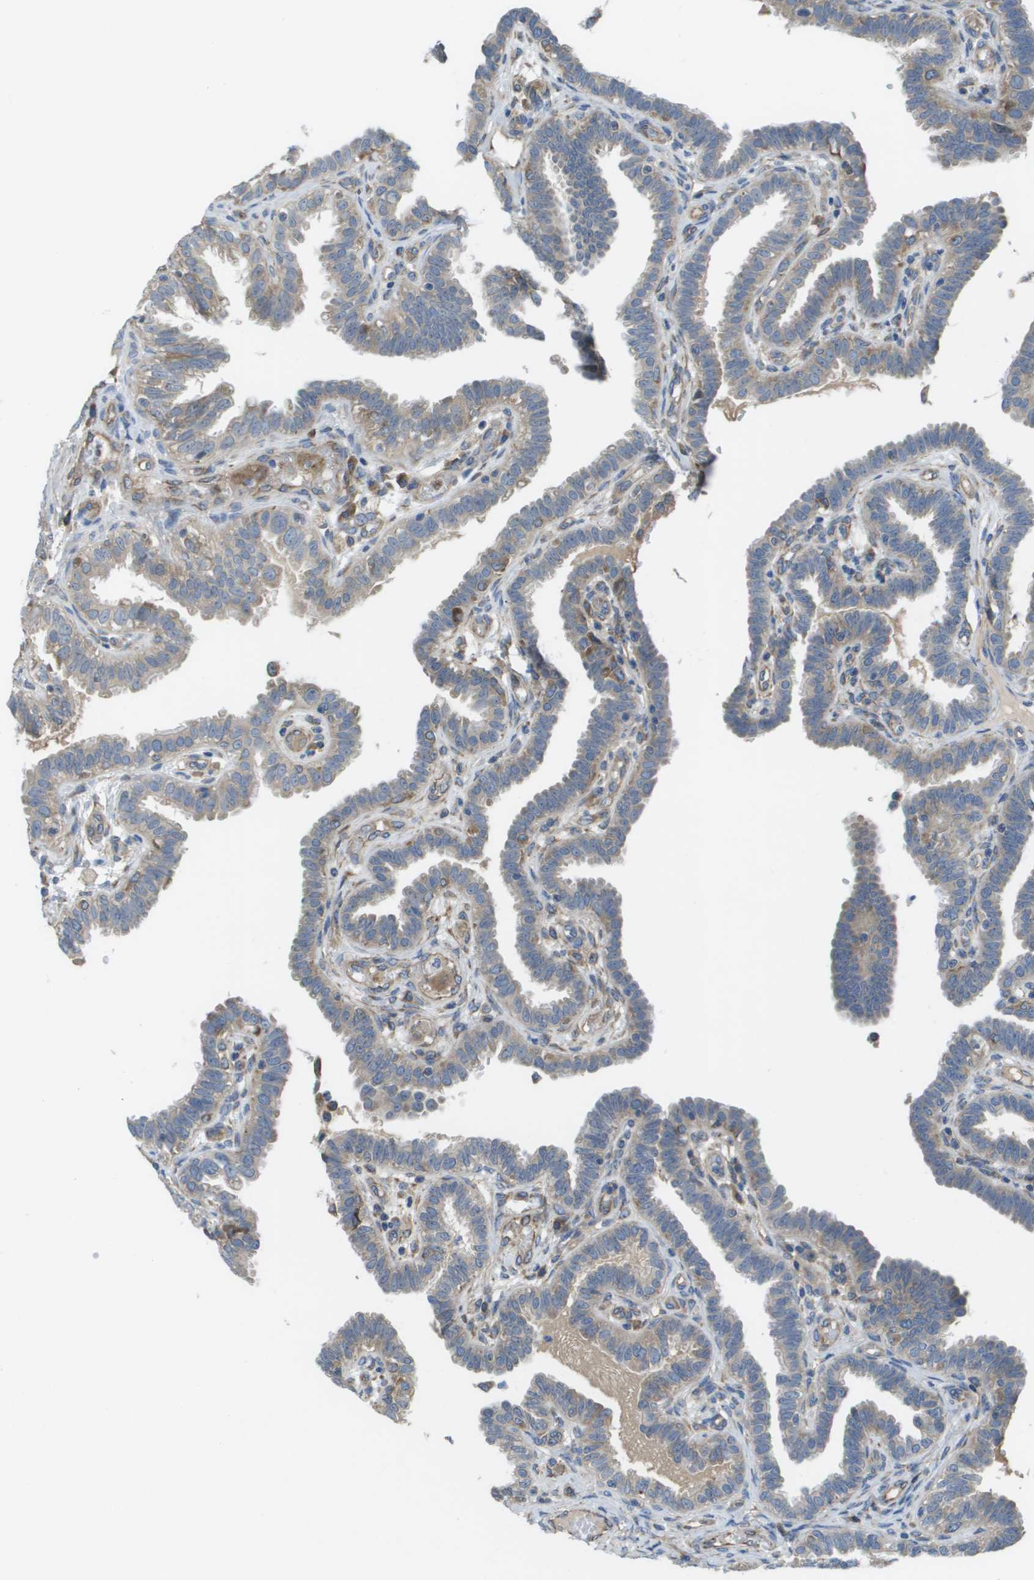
{"staining": {"intensity": "weak", "quantity": ">75%", "location": "cytoplasmic/membranous"}, "tissue": "fallopian tube", "cell_type": "Glandular cells", "image_type": "normal", "snomed": [{"axis": "morphology", "description": "Normal tissue, NOS"}, {"axis": "topography", "description": "Fallopian tube"}, {"axis": "topography", "description": "Placenta"}], "caption": "Immunohistochemistry image of unremarkable fallopian tube: fallopian tube stained using immunohistochemistry exhibits low levels of weak protein expression localized specifically in the cytoplasmic/membranous of glandular cells, appearing as a cytoplasmic/membranous brown color.", "gene": "CLCN2", "patient": {"sex": "female", "age": 34}}